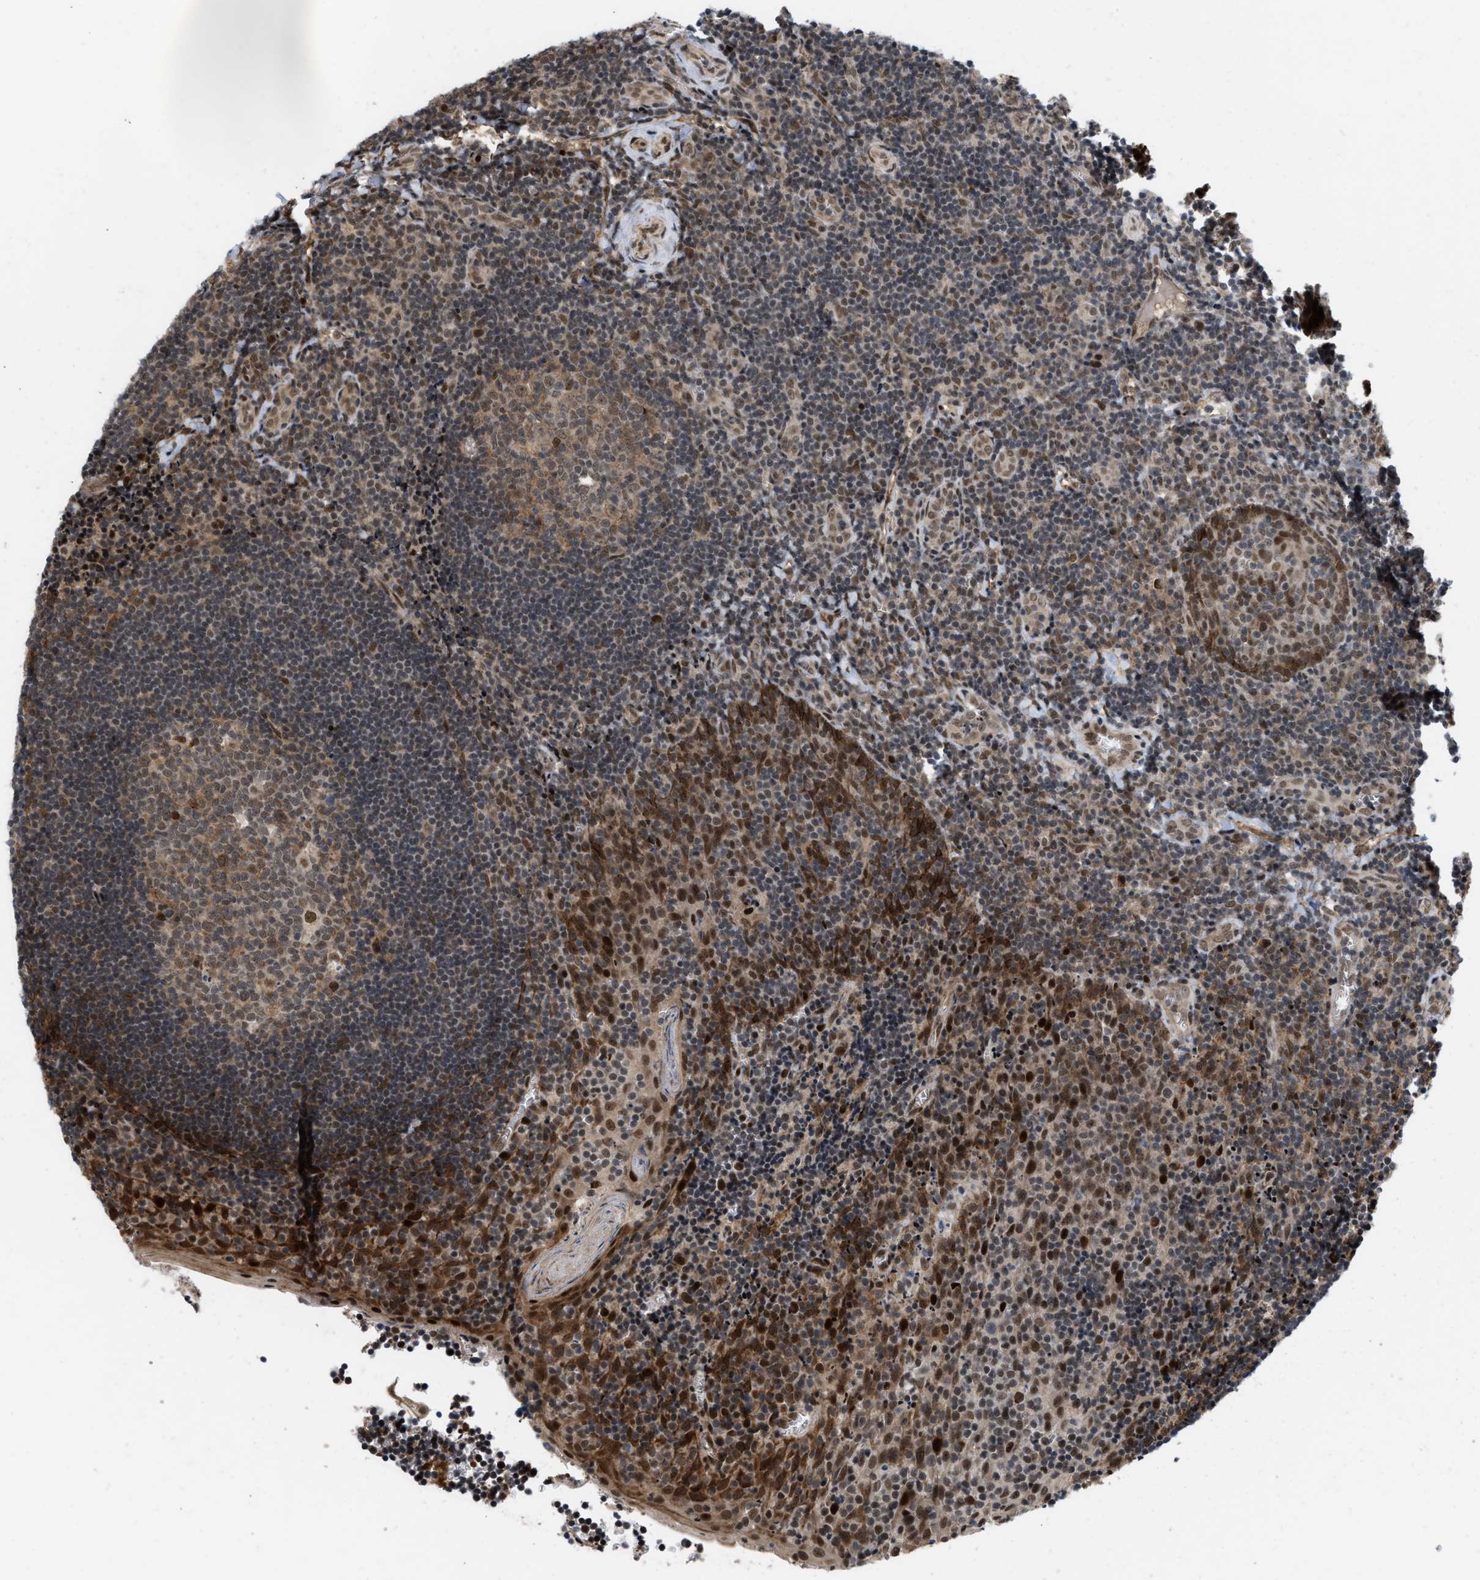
{"staining": {"intensity": "moderate", "quantity": ">75%", "location": "cytoplasmic/membranous,nuclear"}, "tissue": "tonsil", "cell_type": "Germinal center cells", "image_type": "normal", "snomed": [{"axis": "morphology", "description": "Normal tissue, NOS"}, {"axis": "morphology", "description": "Inflammation, NOS"}, {"axis": "topography", "description": "Tonsil"}], "caption": "The immunohistochemical stain labels moderate cytoplasmic/membranous,nuclear positivity in germinal center cells of unremarkable tonsil.", "gene": "ANKRD11", "patient": {"sex": "female", "age": 31}}